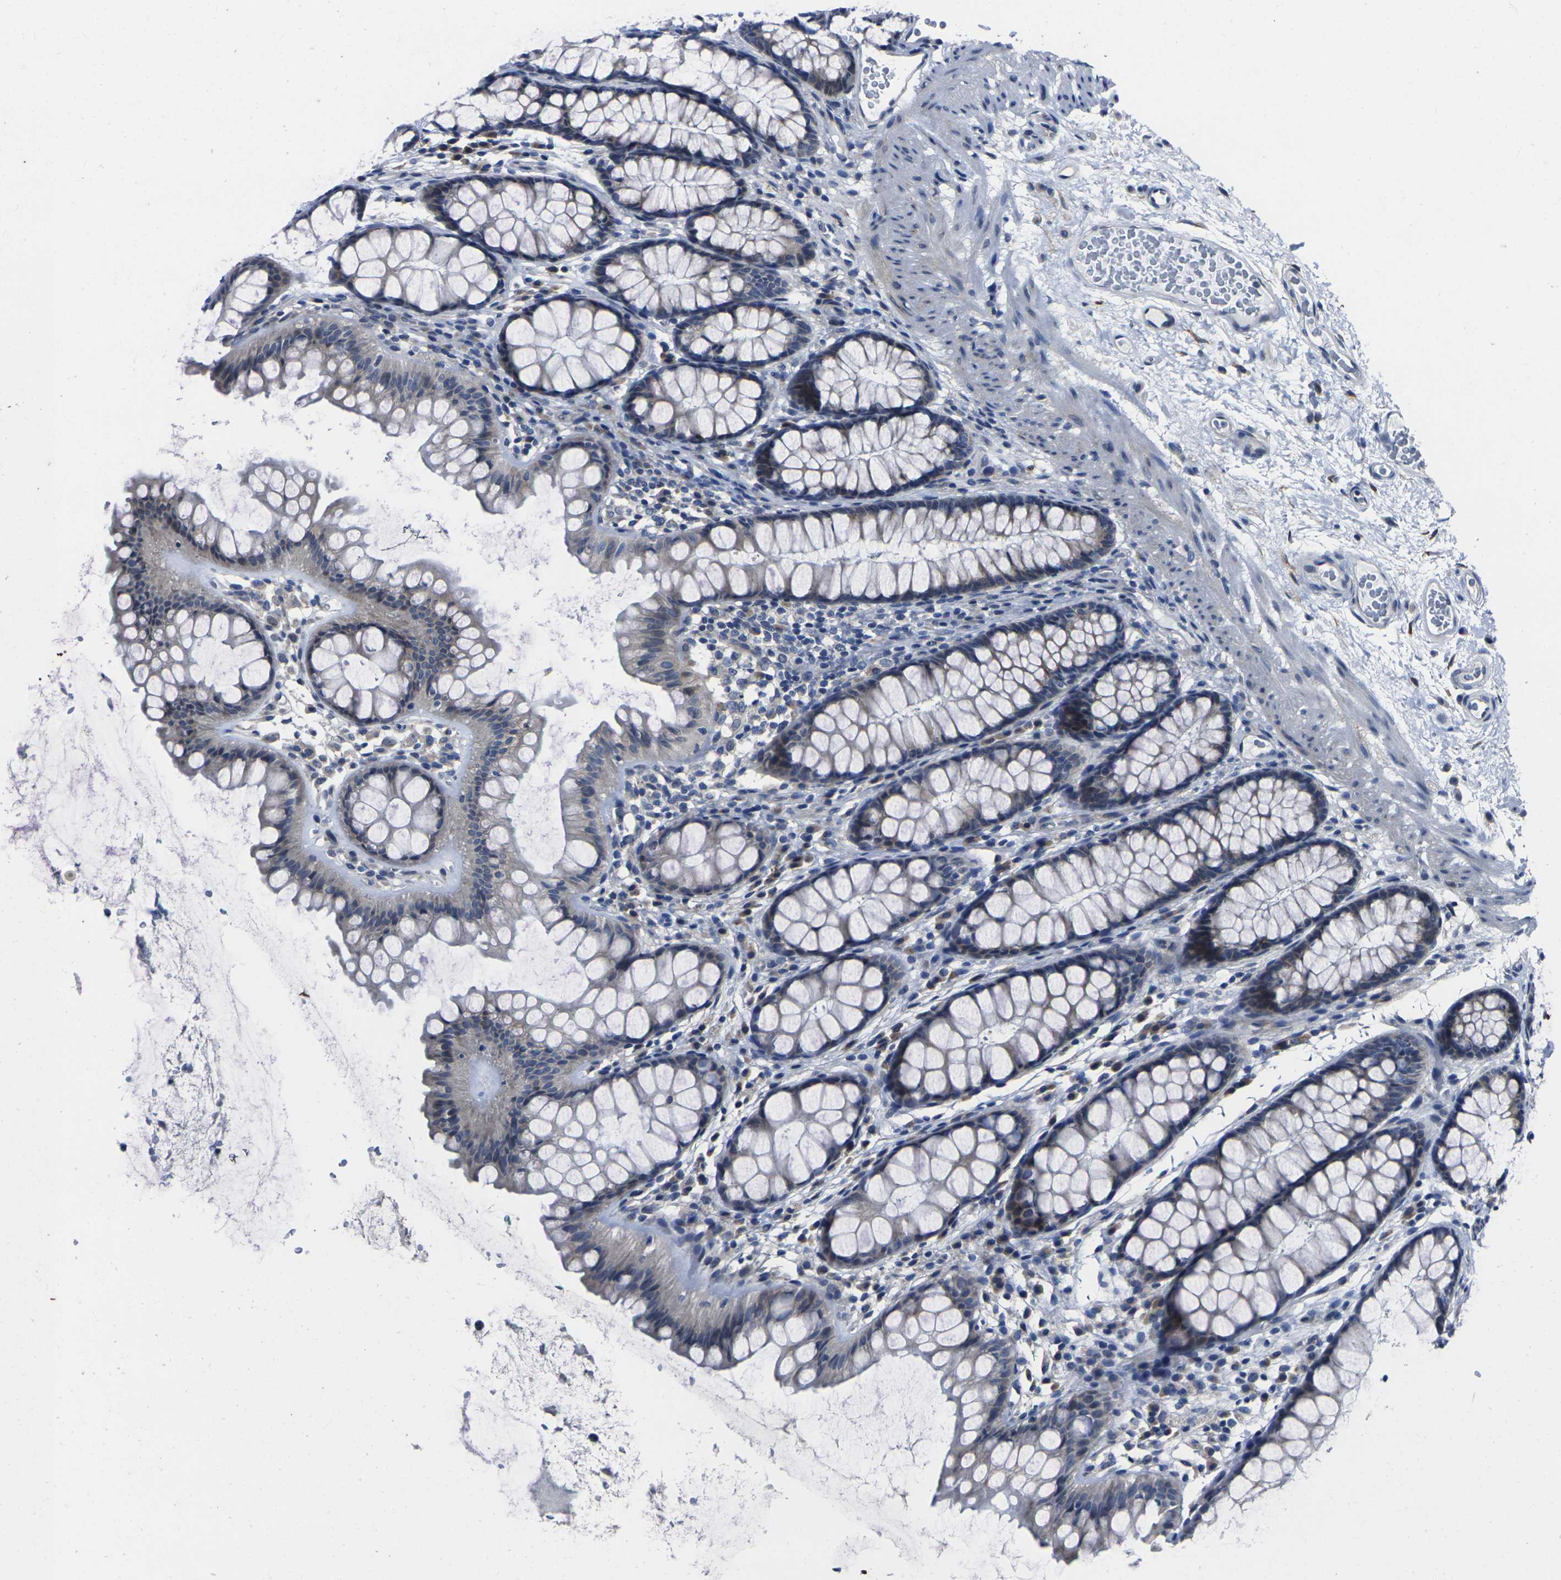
{"staining": {"intensity": "negative", "quantity": "none", "location": "none"}, "tissue": "colon", "cell_type": "Endothelial cells", "image_type": "normal", "snomed": [{"axis": "morphology", "description": "Normal tissue, NOS"}, {"axis": "topography", "description": "Colon"}], "caption": "Immunohistochemistry image of benign colon: human colon stained with DAB (3,3'-diaminobenzidine) demonstrates no significant protein staining in endothelial cells. (DAB (3,3'-diaminobenzidine) IHC visualized using brightfield microscopy, high magnification).", "gene": "CYP2C8", "patient": {"sex": "female", "age": 55}}